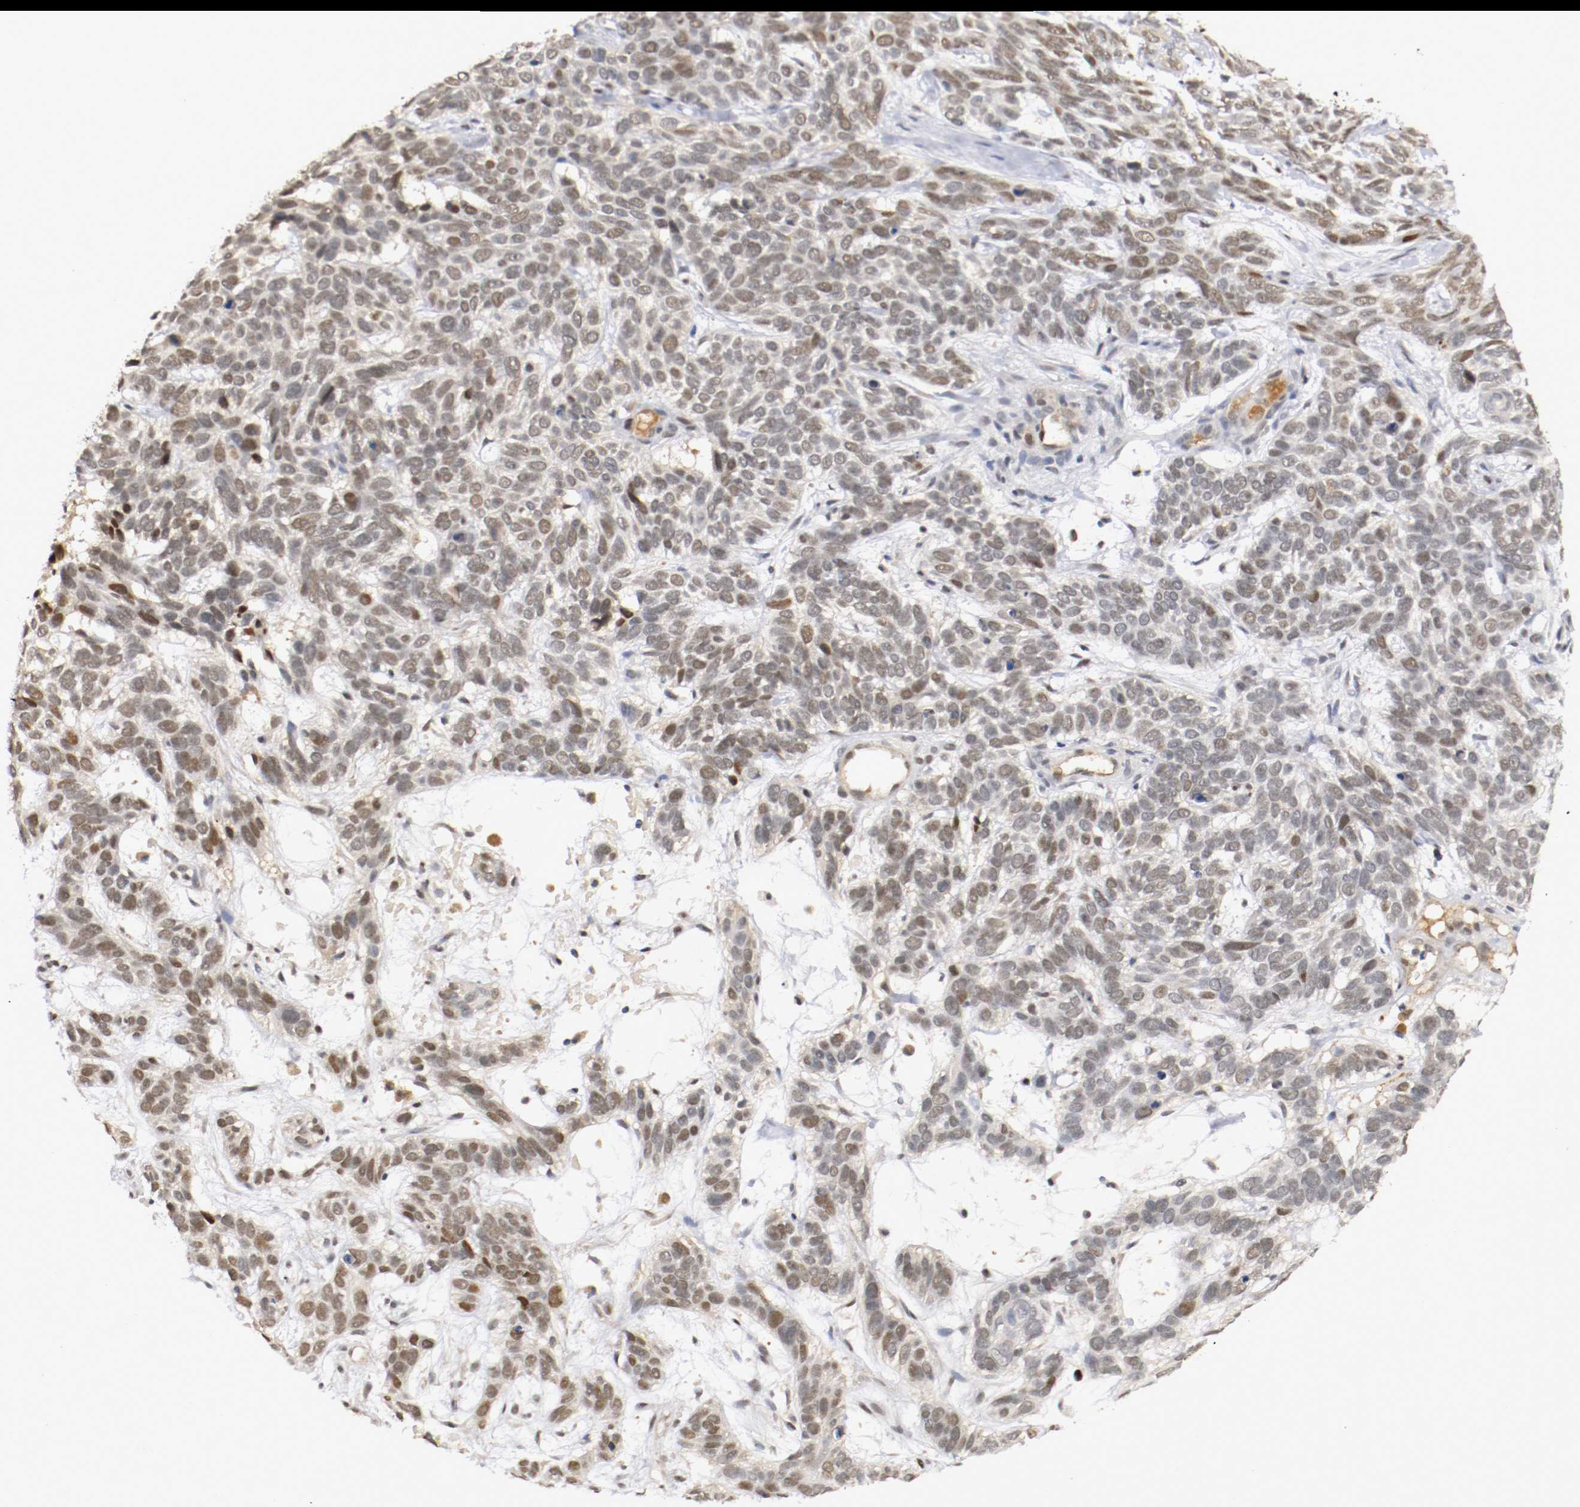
{"staining": {"intensity": "weak", "quantity": ">75%", "location": "nuclear"}, "tissue": "skin cancer", "cell_type": "Tumor cells", "image_type": "cancer", "snomed": [{"axis": "morphology", "description": "Basal cell carcinoma"}, {"axis": "topography", "description": "Skin"}], "caption": "Protein staining exhibits weak nuclear expression in about >75% of tumor cells in skin basal cell carcinoma.", "gene": "DNMT3B", "patient": {"sex": "male", "age": 87}}